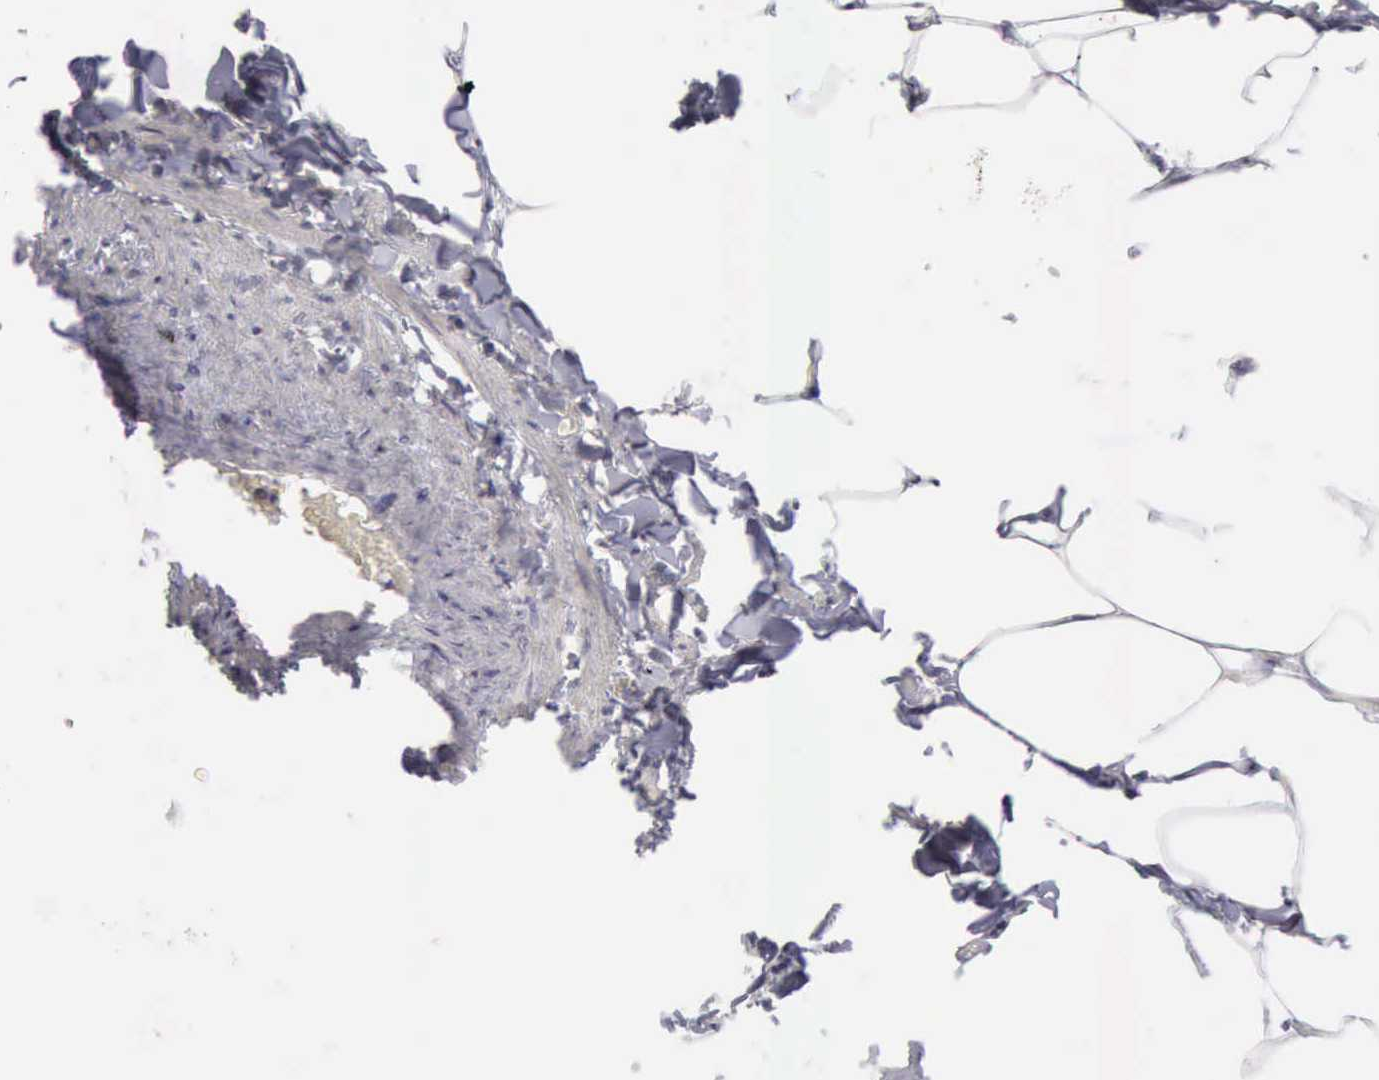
{"staining": {"intensity": "negative", "quantity": "none", "location": "none"}, "tissue": "adipose tissue", "cell_type": "Adipocytes", "image_type": "normal", "snomed": [{"axis": "morphology", "description": "Normal tissue, NOS"}, {"axis": "topography", "description": "Vascular tissue"}], "caption": "Adipocytes are negative for protein expression in benign human adipose tissue. The staining was performed using DAB to visualize the protein expression in brown, while the nuclei were stained in blue with hematoxylin (Magnification: 20x).", "gene": "TFRC", "patient": {"sex": "male", "age": 41}}